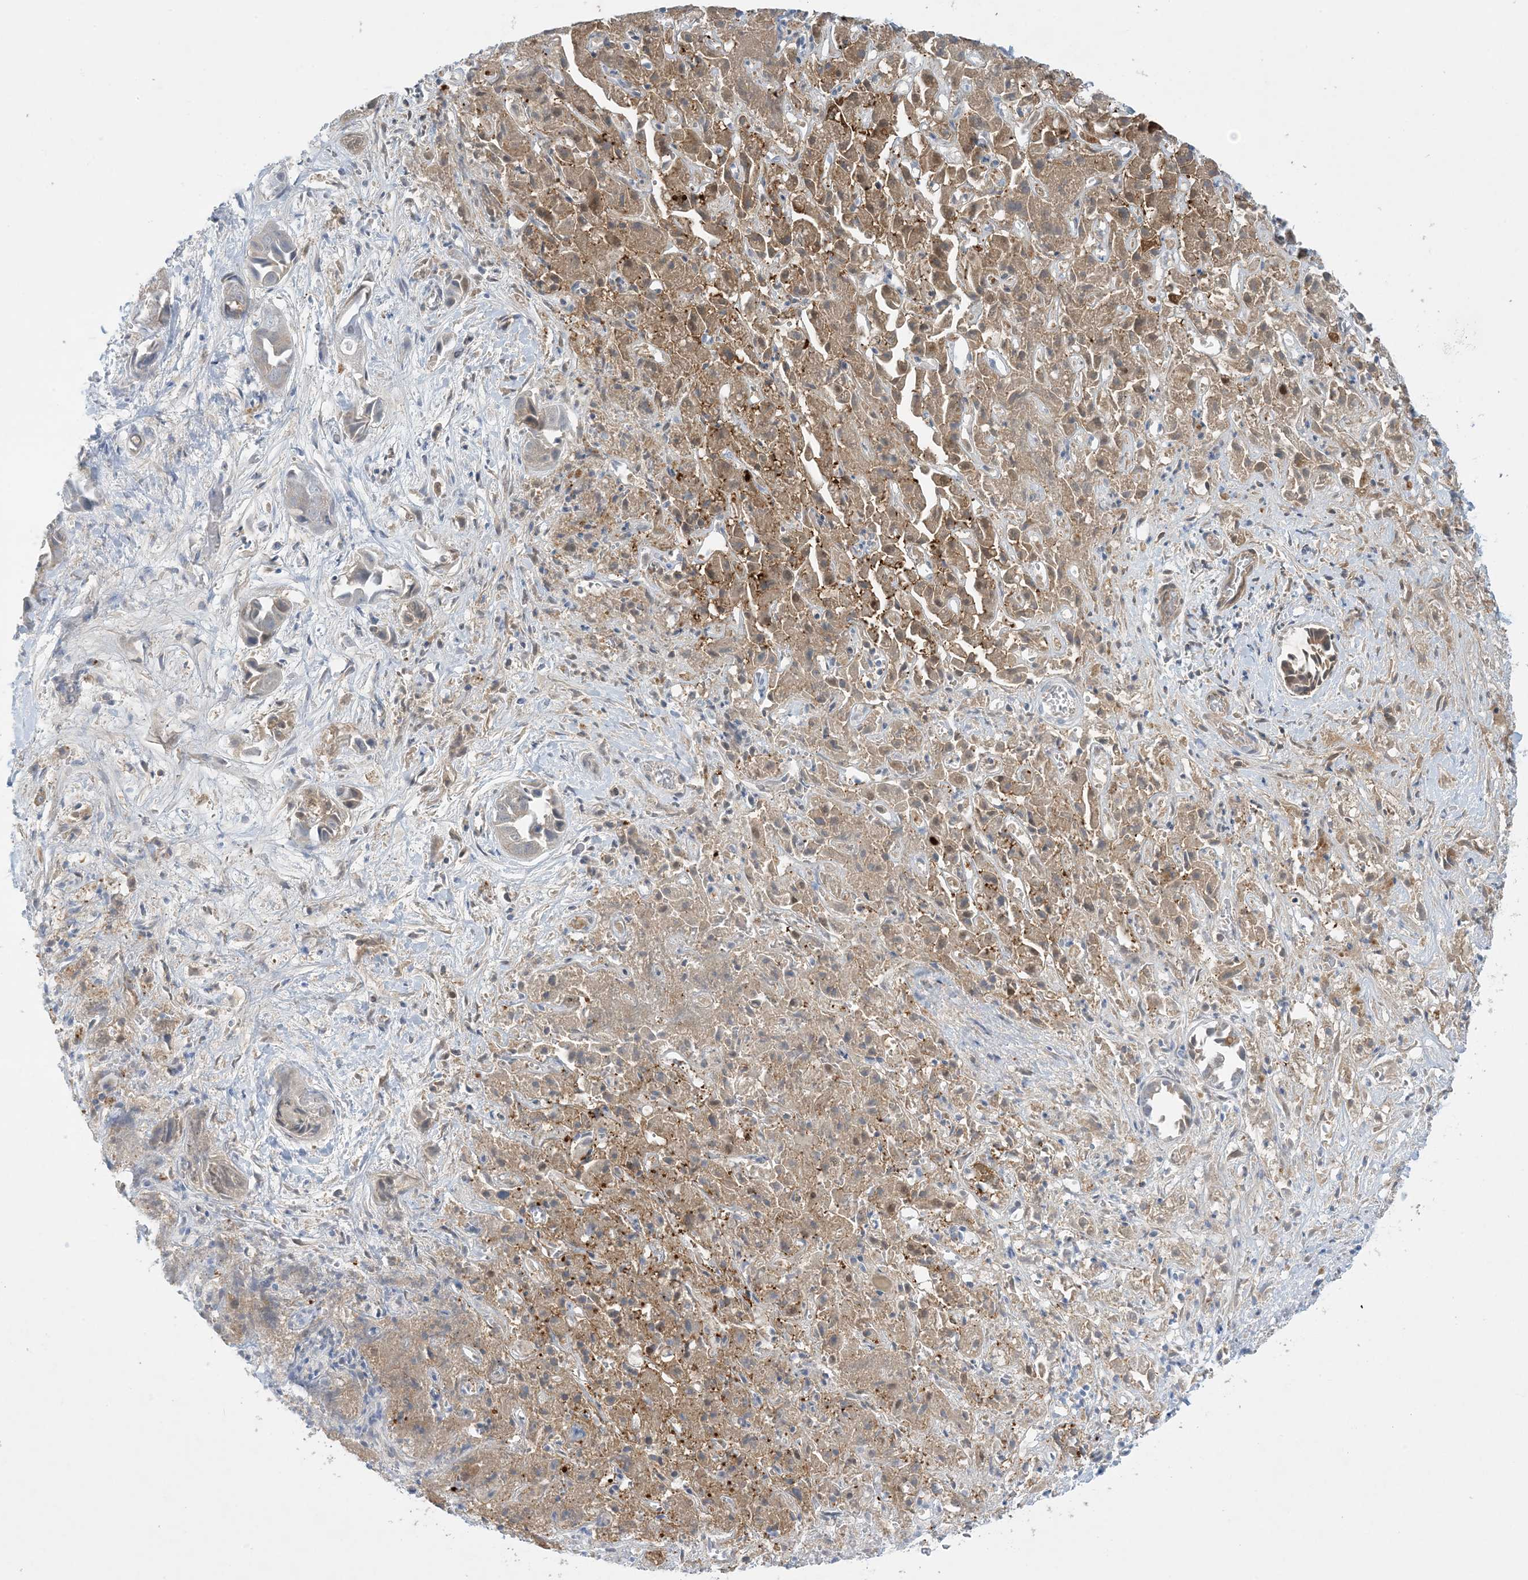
{"staining": {"intensity": "weak", "quantity": "25%-75%", "location": "cytoplasmic/membranous"}, "tissue": "liver cancer", "cell_type": "Tumor cells", "image_type": "cancer", "snomed": [{"axis": "morphology", "description": "Cholangiocarcinoma"}, {"axis": "topography", "description": "Liver"}], "caption": "This is a histology image of immunohistochemistry staining of cholangiocarcinoma (liver), which shows weak expression in the cytoplasmic/membranous of tumor cells.", "gene": "MRPS18A", "patient": {"sex": "female", "age": 52}}